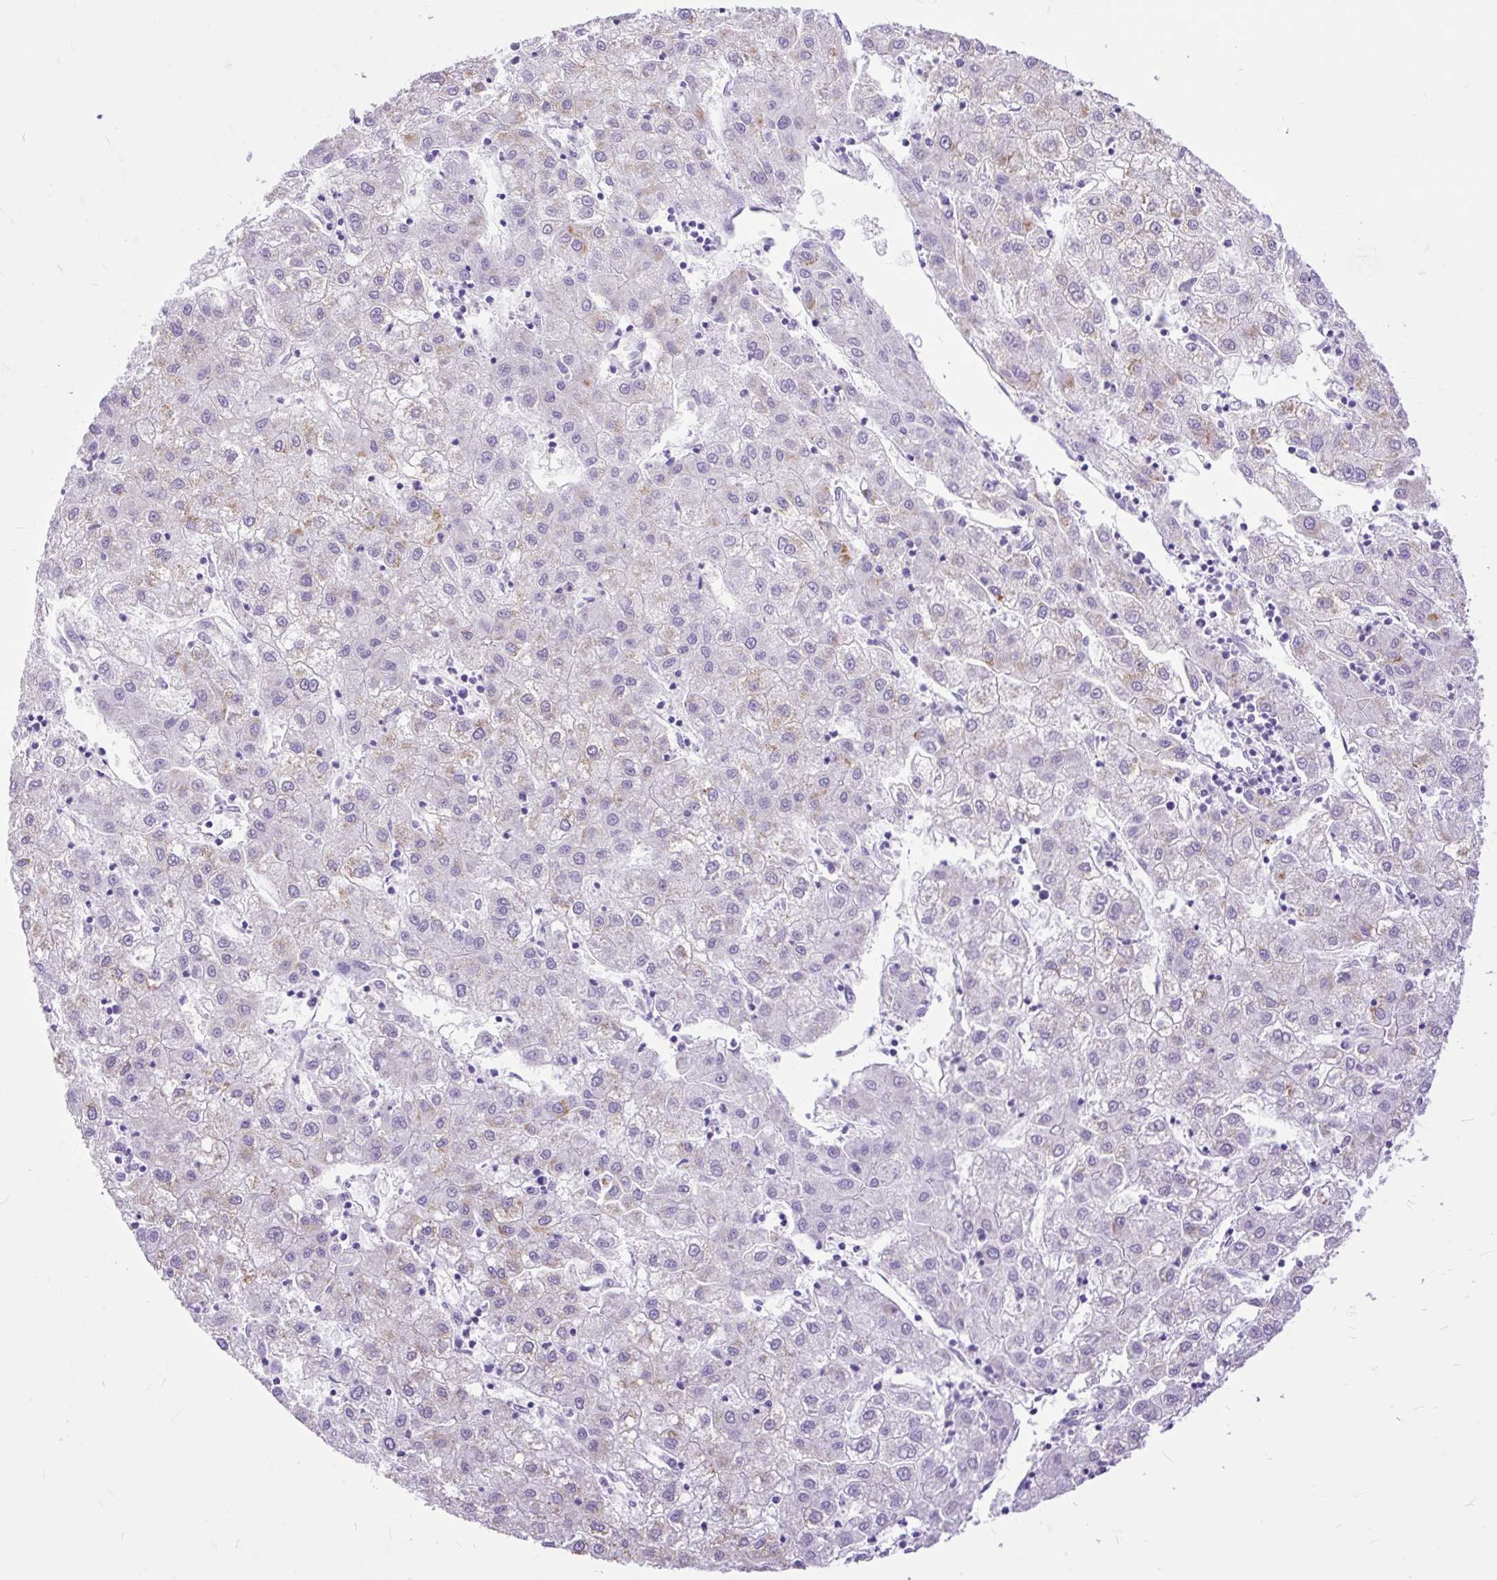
{"staining": {"intensity": "negative", "quantity": "none", "location": "none"}, "tissue": "liver cancer", "cell_type": "Tumor cells", "image_type": "cancer", "snomed": [{"axis": "morphology", "description": "Carcinoma, Hepatocellular, NOS"}, {"axis": "topography", "description": "Liver"}], "caption": "Immunohistochemical staining of liver hepatocellular carcinoma displays no significant staining in tumor cells.", "gene": "ZNF256", "patient": {"sex": "male", "age": 72}}